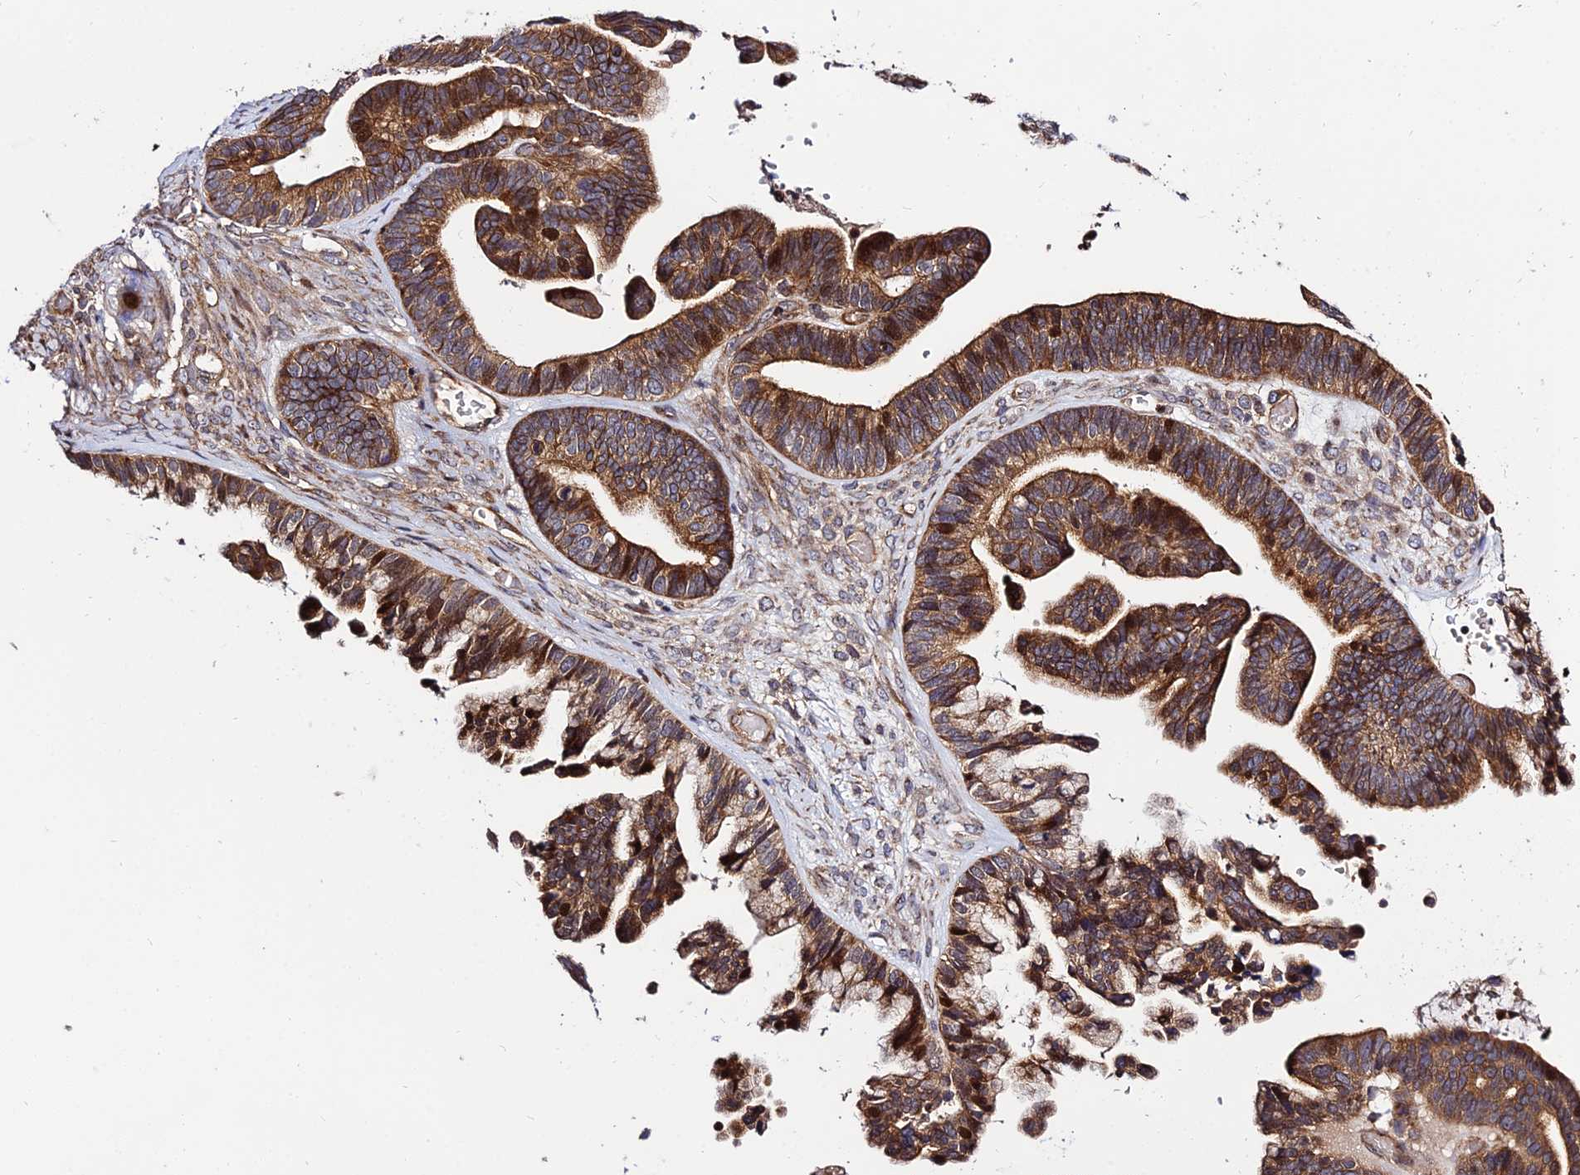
{"staining": {"intensity": "strong", "quantity": ">75%", "location": "cytoplasmic/membranous"}, "tissue": "ovarian cancer", "cell_type": "Tumor cells", "image_type": "cancer", "snomed": [{"axis": "morphology", "description": "Cystadenocarcinoma, serous, NOS"}, {"axis": "topography", "description": "Ovary"}], "caption": "Protein expression analysis of human ovarian cancer reveals strong cytoplasmic/membranous positivity in approximately >75% of tumor cells.", "gene": "SMG6", "patient": {"sex": "female", "age": 56}}